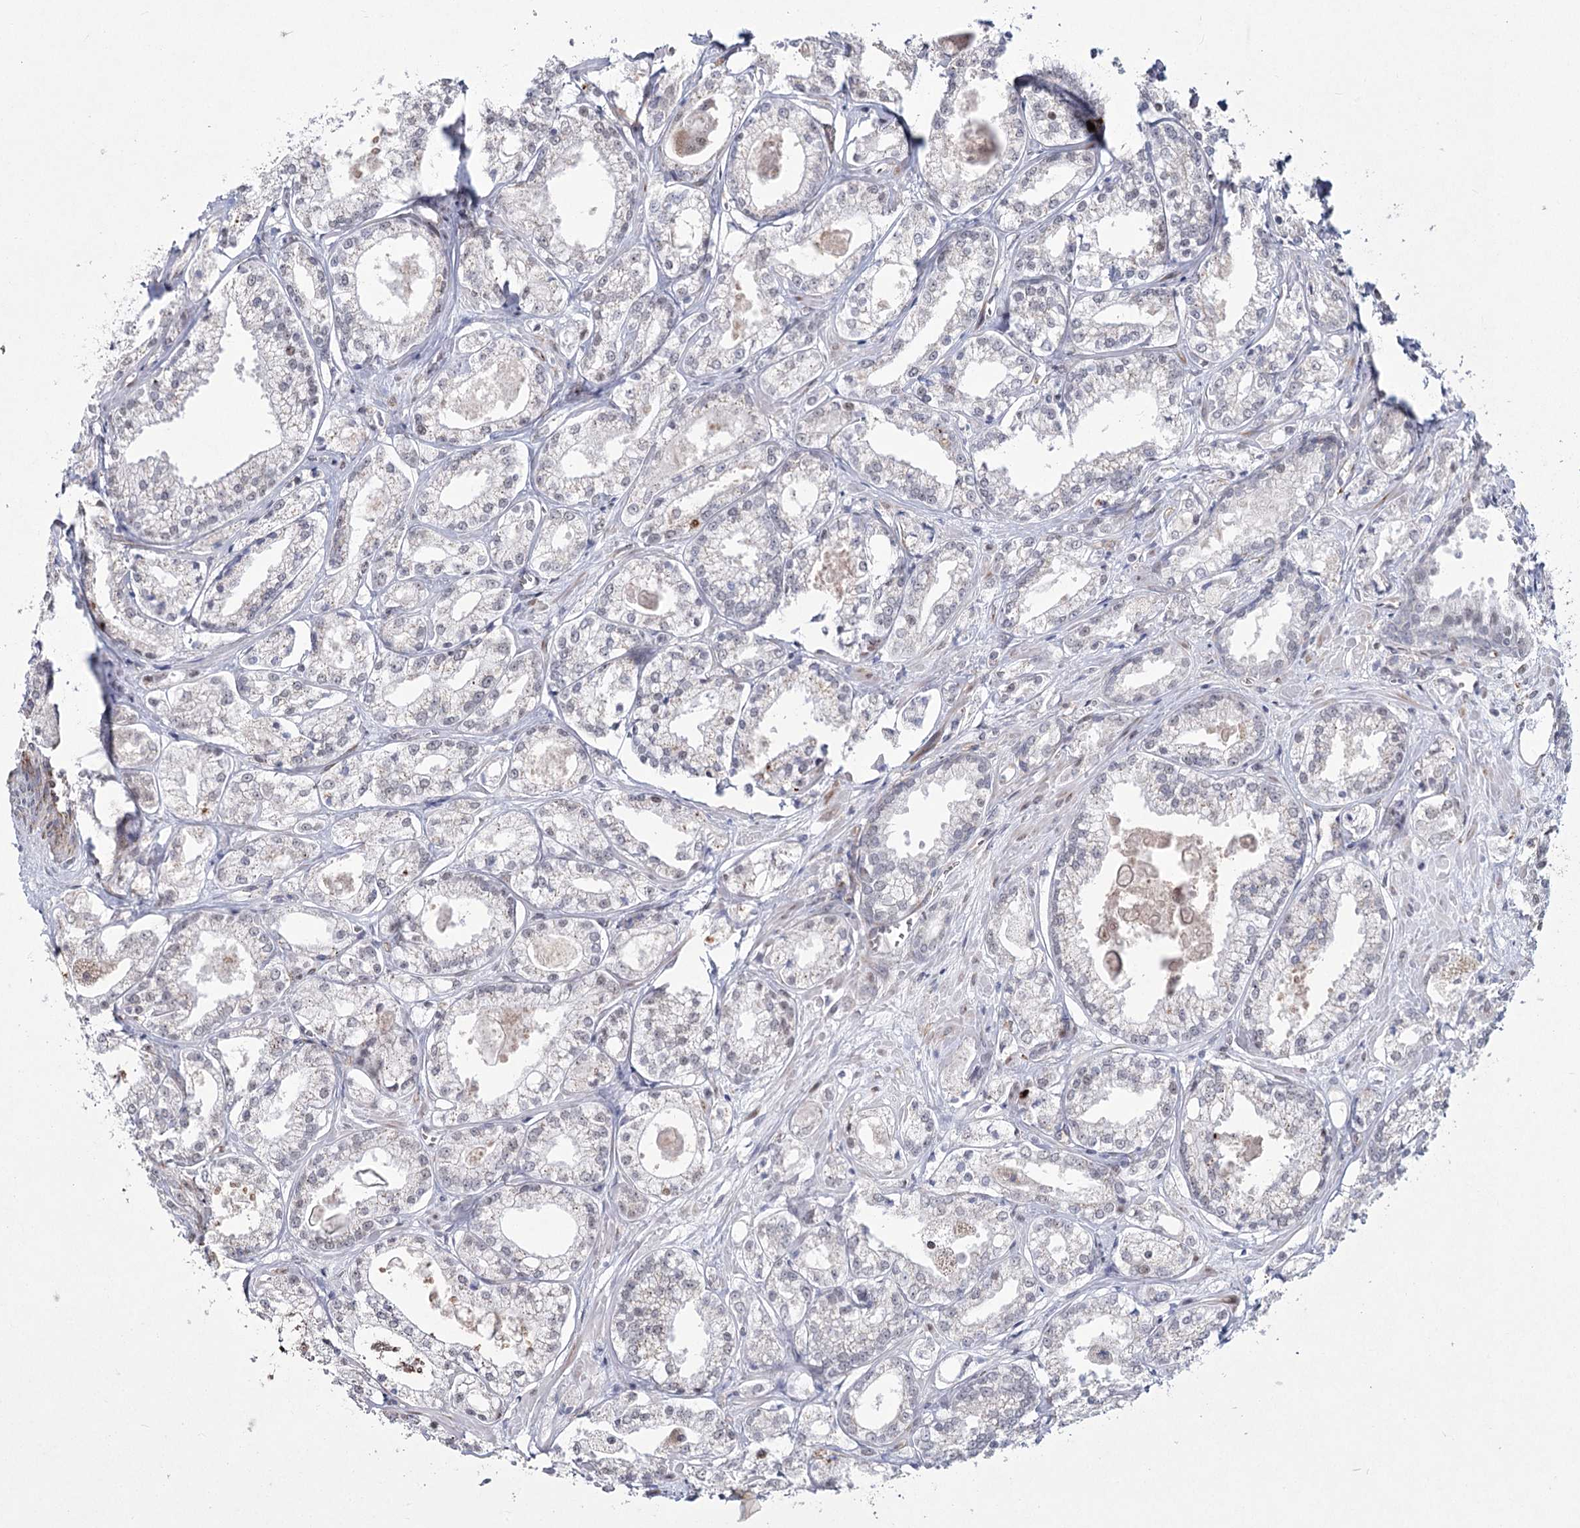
{"staining": {"intensity": "negative", "quantity": "none", "location": "none"}, "tissue": "prostate cancer", "cell_type": "Tumor cells", "image_type": "cancer", "snomed": [{"axis": "morphology", "description": "Adenocarcinoma, Low grade"}, {"axis": "topography", "description": "Prostate"}], "caption": "Immunohistochemistry image of adenocarcinoma (low-grade) (prostate) stained for a protein (brown), which shows no positivity in tumor cells.", "gene": "YBX3", "patient": {"sex": "male", "age": 47}}